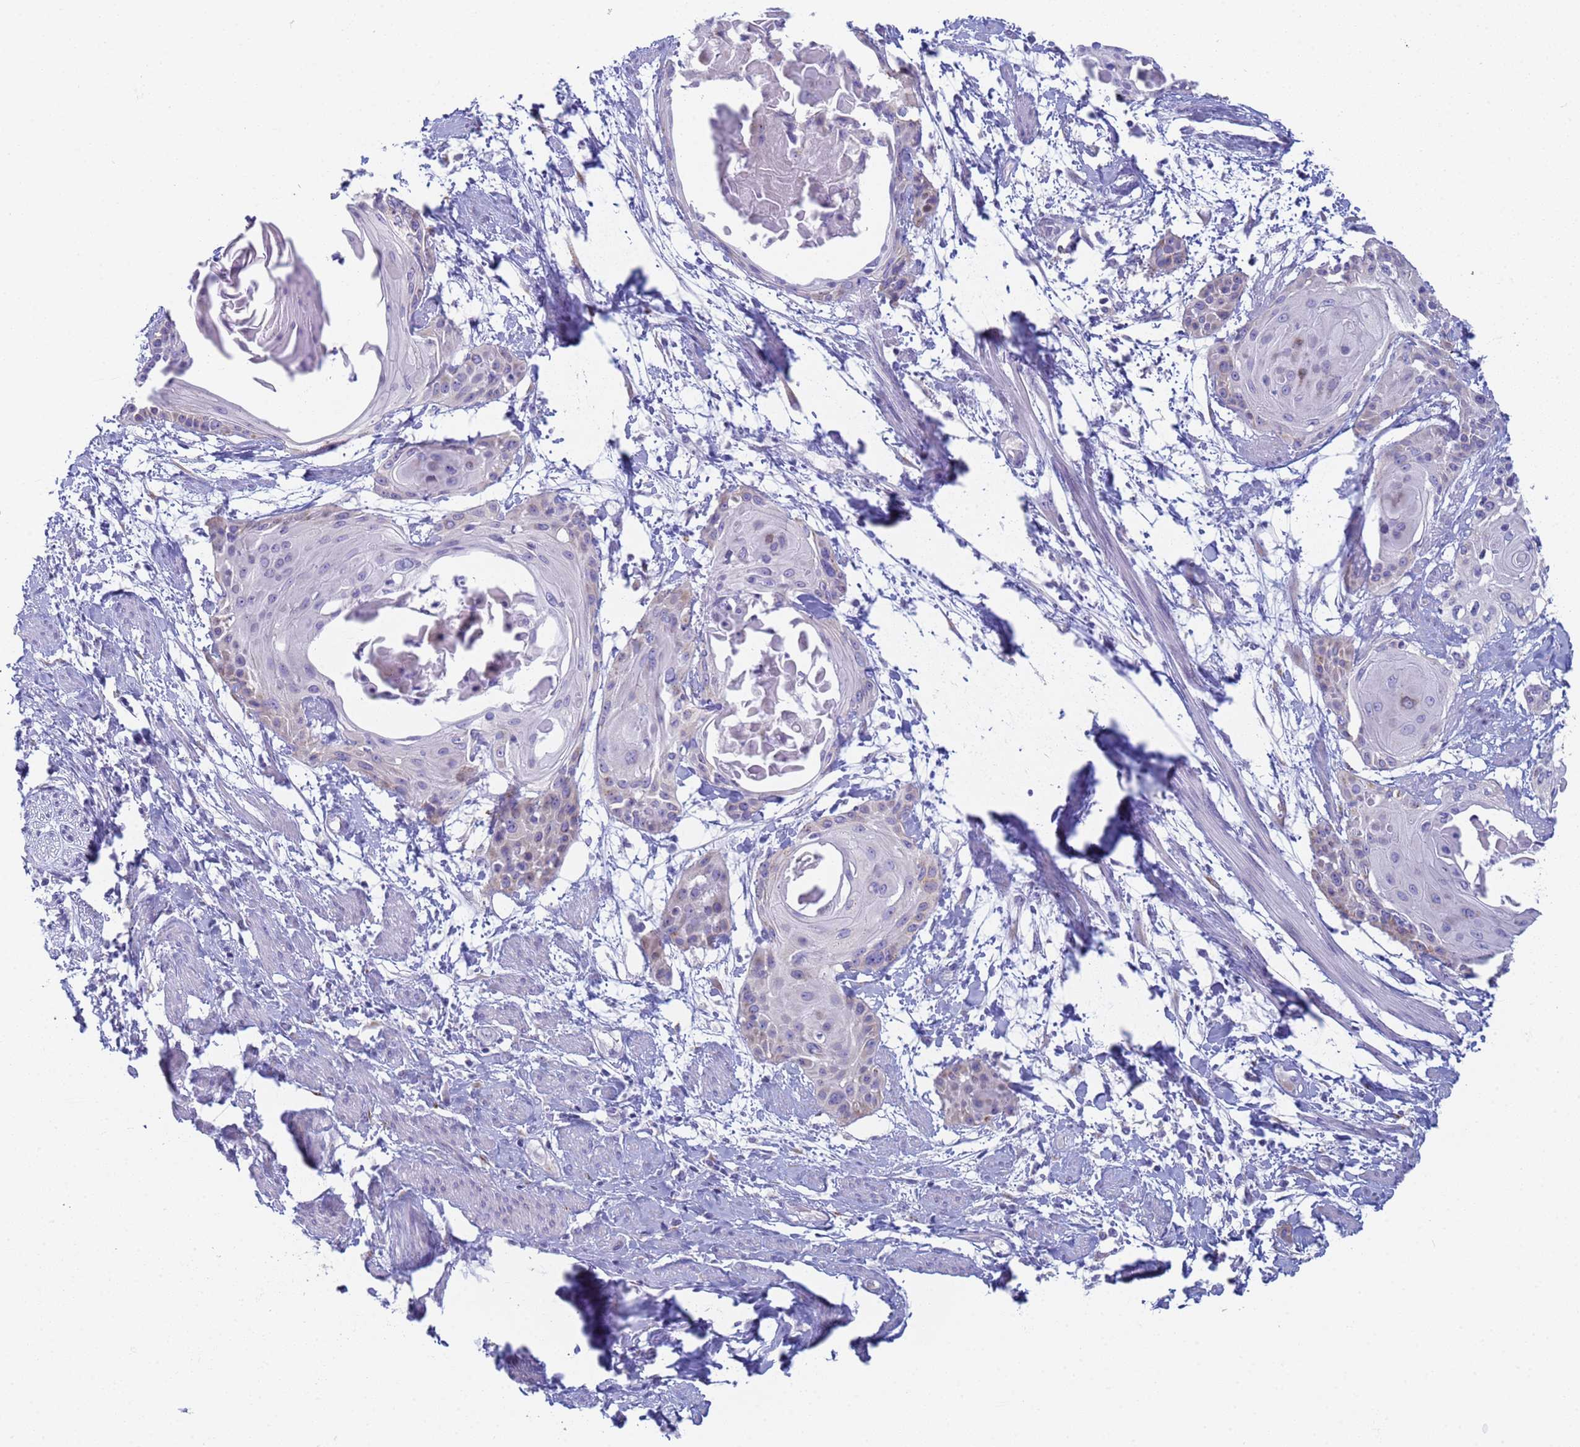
{"staining": {"intensity": "negative", "quantity": "none", "location": "none"}, "tissue": "cervical cancer", "cell_type": "Tumor cells", "image_type": "cancer", "snomed": [{"axis": "morphology", "description": "Squamous cell carcinoma, NOS"}, {"axis": "topography", "description": "Cervix"}], "caption": "Protein analysis of cervical cancer (squamous cell carcinoma) demonstrates no significant positivity in tumor cells. (DAB (3,3'-diaminobenzidine) IHC with hematoxylin counter stain).", "gene": "CR1", "patient": {"sex": "female", "age": 57}}